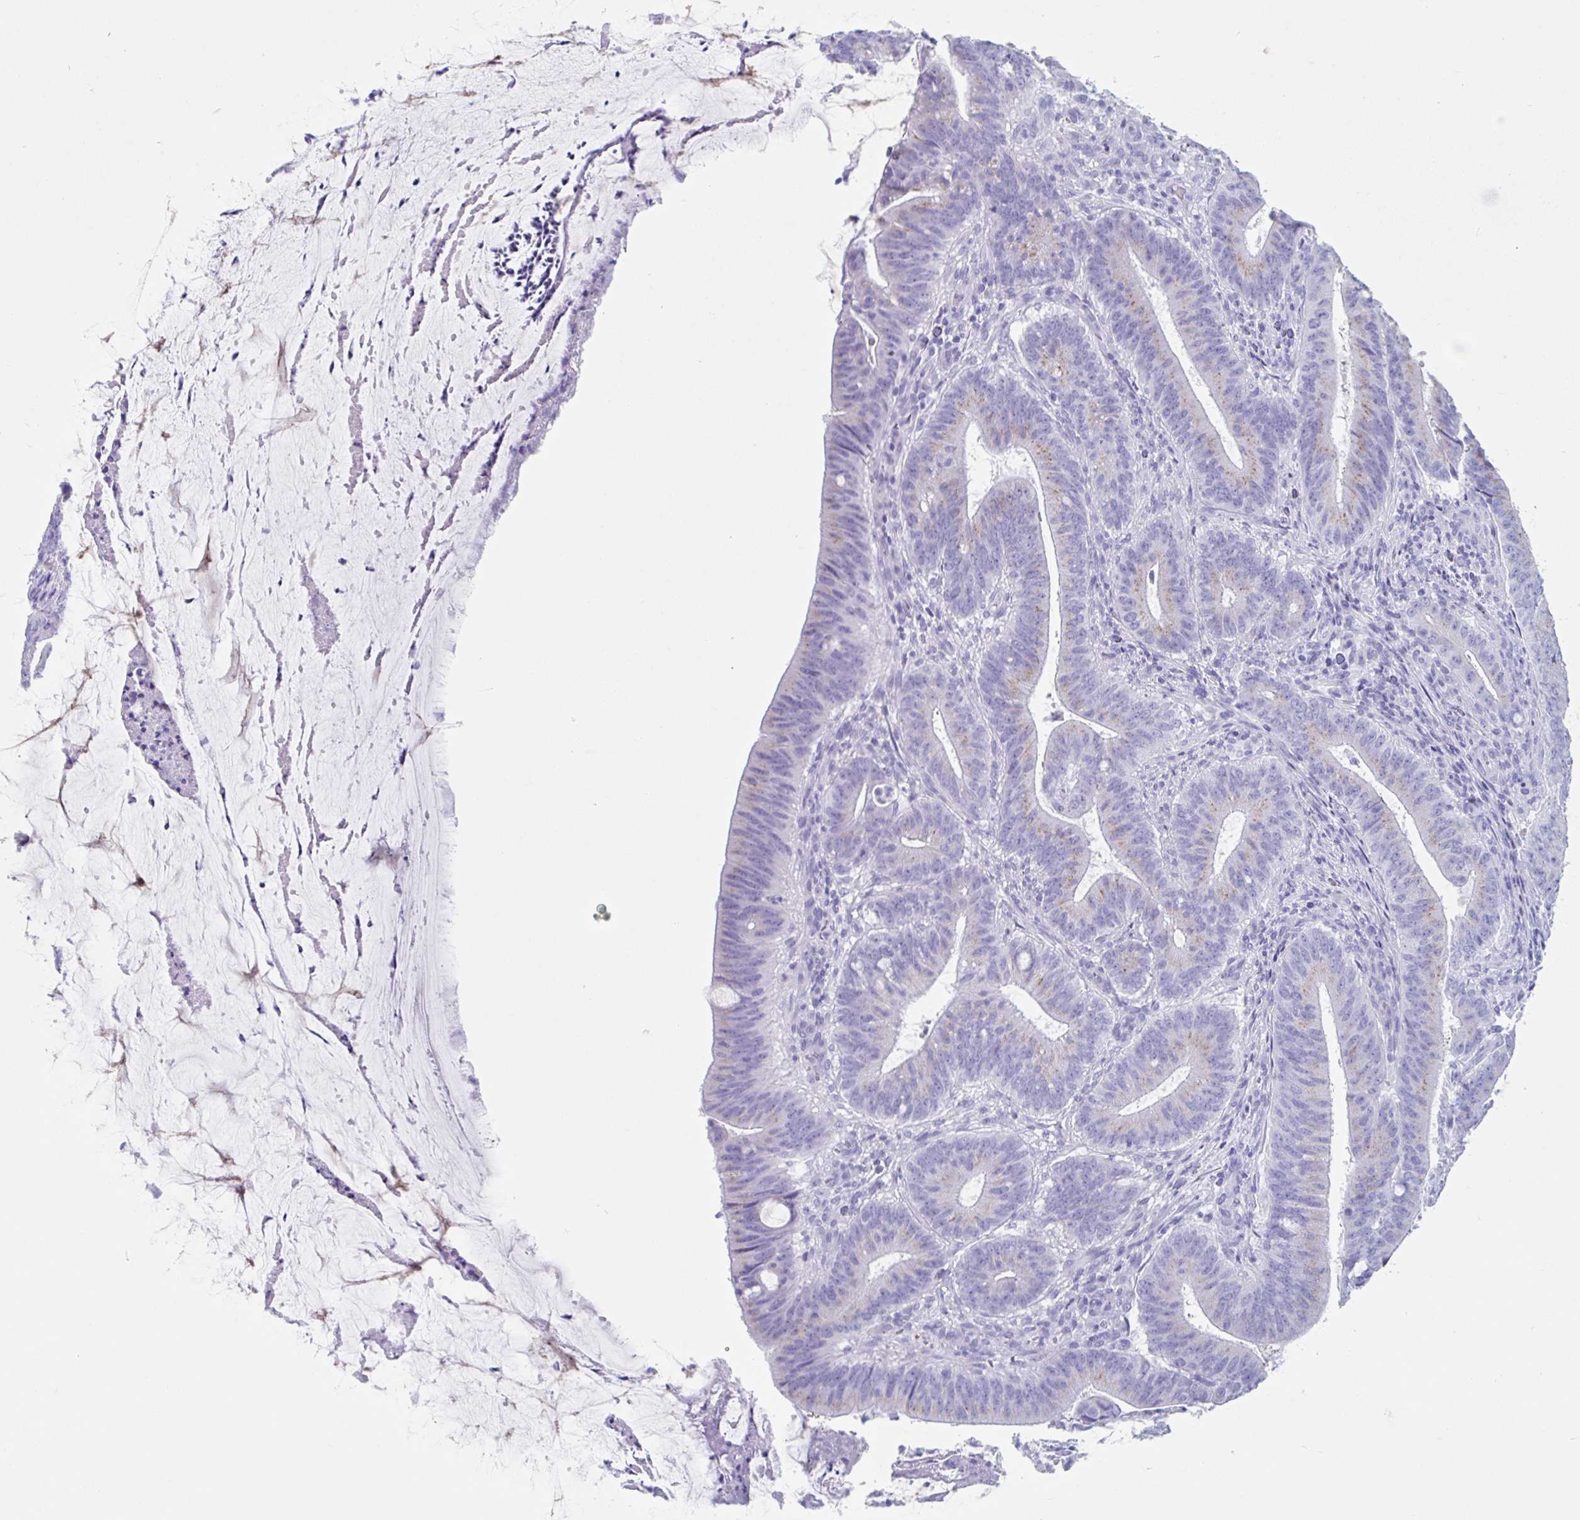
{"staining": {"intensity": "weak", "quantity": "25%-75%", "location": "cytoplasmic/membranous"}, "tissue": "colorectal cancer", "cell_type": "Tumor cells", "image_type": "cancer", "snomed": [{"axis": "morphology", "description": "Adenocarcinoma, NOS"}, {"axis": "topography", "description": "Colon"}], "caption": "Approximately 25%-75% of tumor cells in human colorectal cancer (adenocarcinoma) demonstrate weak cytoplasmic/membranous protein positivity as visualized by brown immunohistochemical staining.", "gene": "CPTP", "patient": {"sex": "female", "age": 43}}